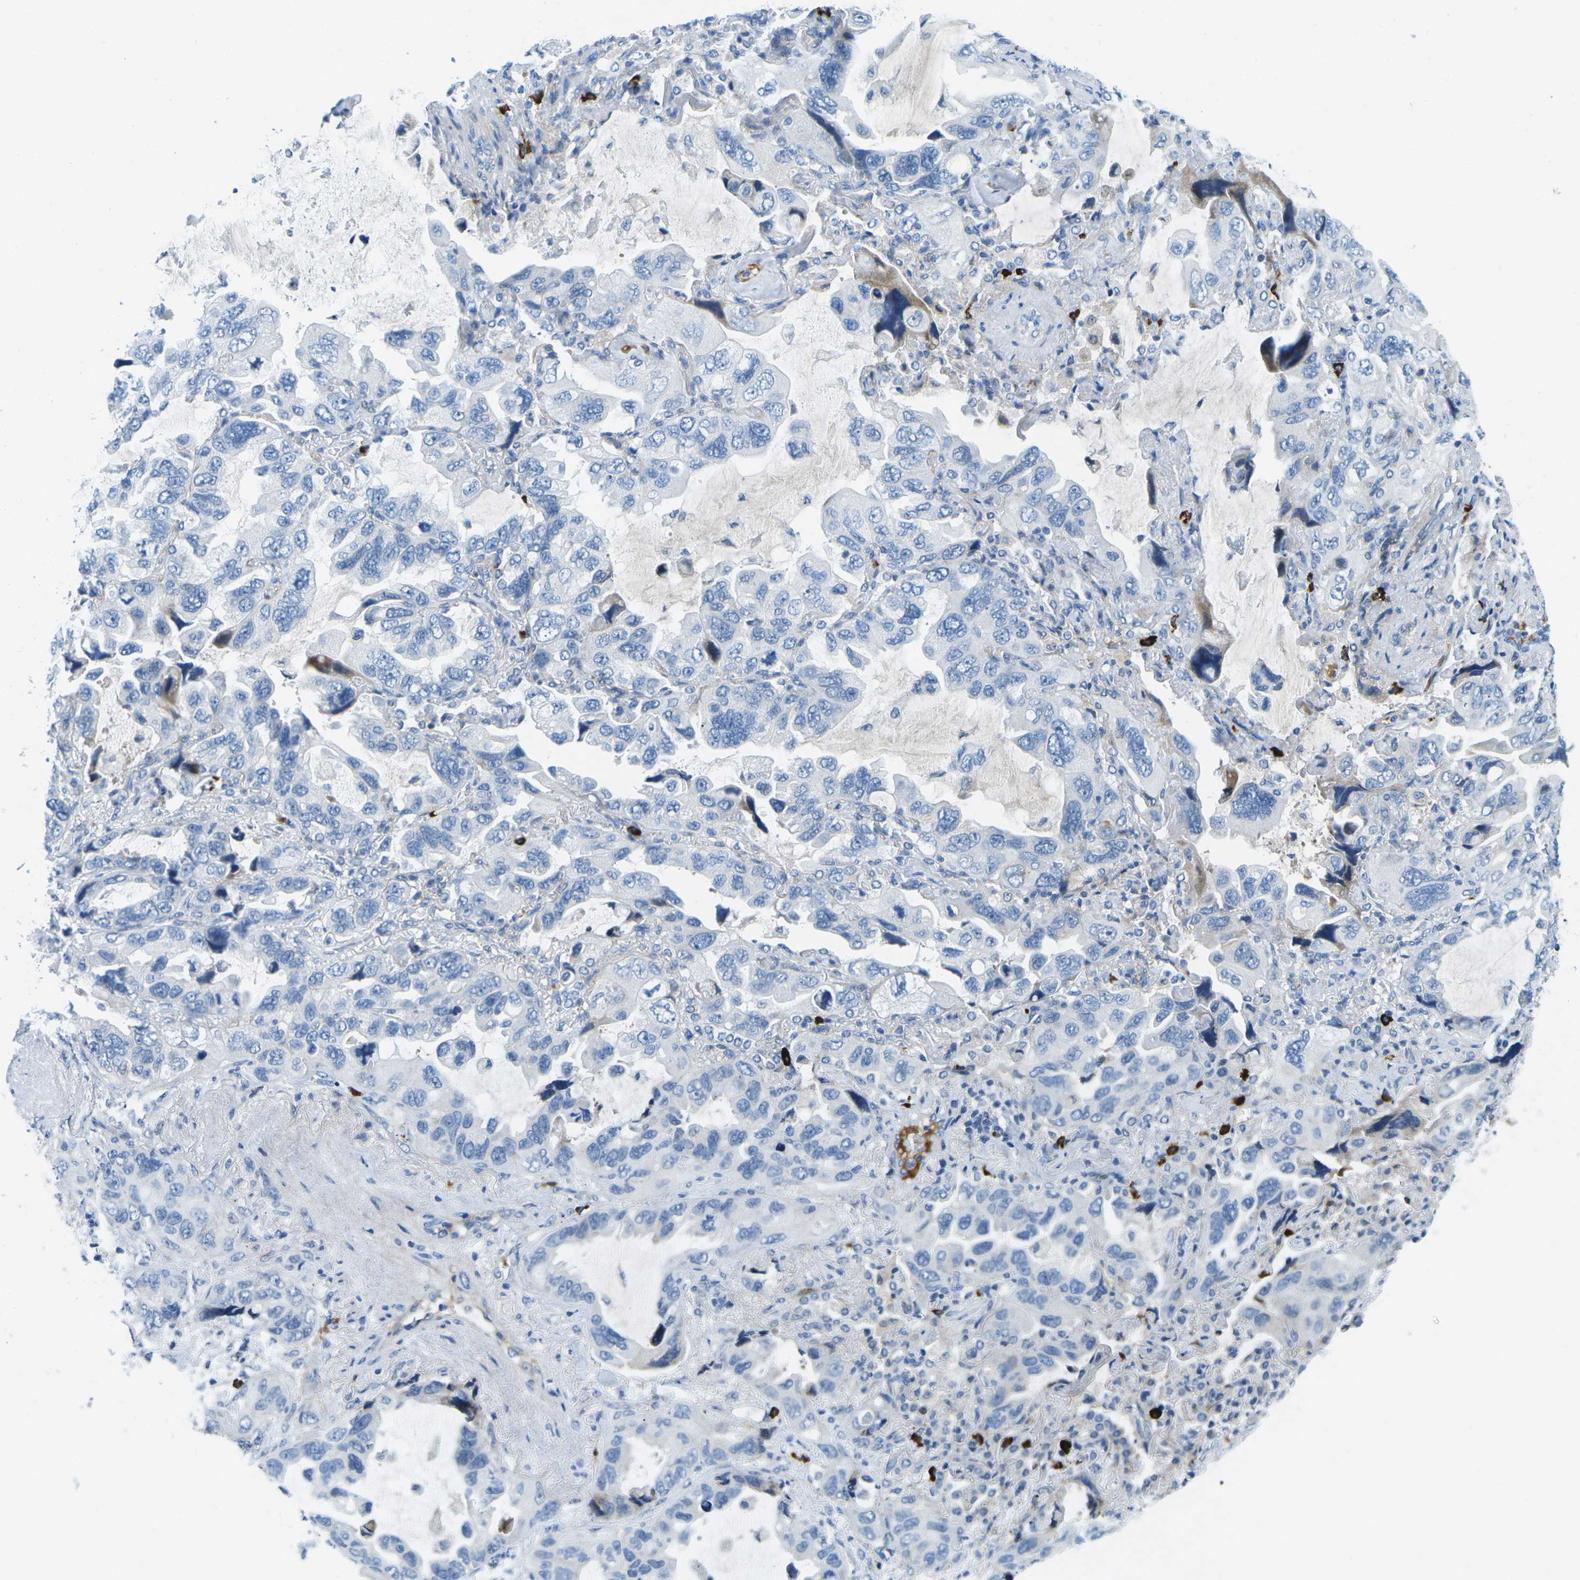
{"staining": {"intensity": "negative", "quantity": "none", "location": "none"}, "tissue": "lung cancer", "cell_type": "Tumor cells", "image_type": "cancer", "snomed": [{"axis": "morphology", "description": "Squamous cell carcinoma, NOS"}, {"axis": "topography", "description": "Lung"}], "caption": "Immunohistochemistry image of neoplastic tissue: human lung cancer (squamous cell carcinoma) stained with DAB (3,3'-diaminobenzidine) reveals no significant protein positivity in tumor cells.", "gene": "CFB", "patient": {"sex": "female", "age": 73}}